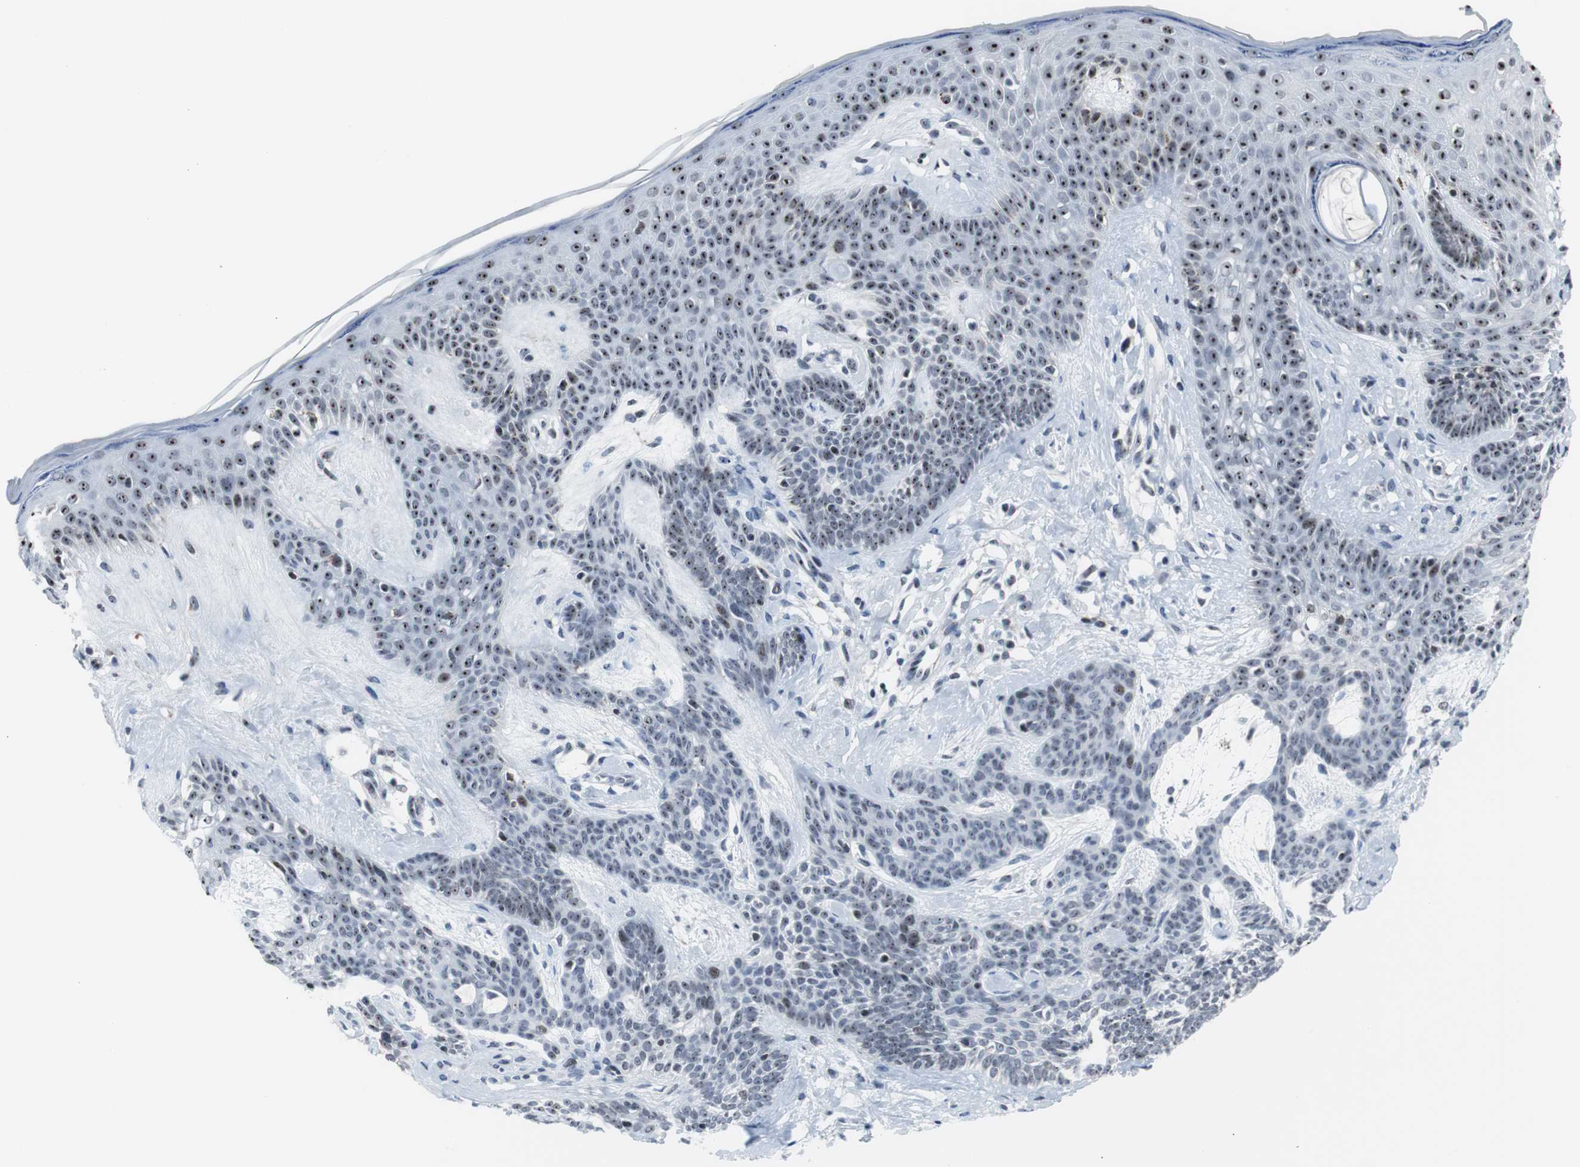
{"staining": {"intensity": "moderate", "quantity": ">75%", "location": "nuclear"}, "tissue": "skin cancer", "cell_type": "Tumor cells", "image_type": "cancer", "snomed": [{"axis": "morphology", "description": "Developmental malformation"}, {"axis": "morphology", "description": "Basal cell carcinoma"}, {"axis": "topography", "description": "Skin"}], "caption": "Immunohistochemical staining of skin cancer exhibits moderate nuclear protein expression in about >75% of tumor cells.", "gene": "DOK1", "patient": {"sex": "female", "age": 62}}